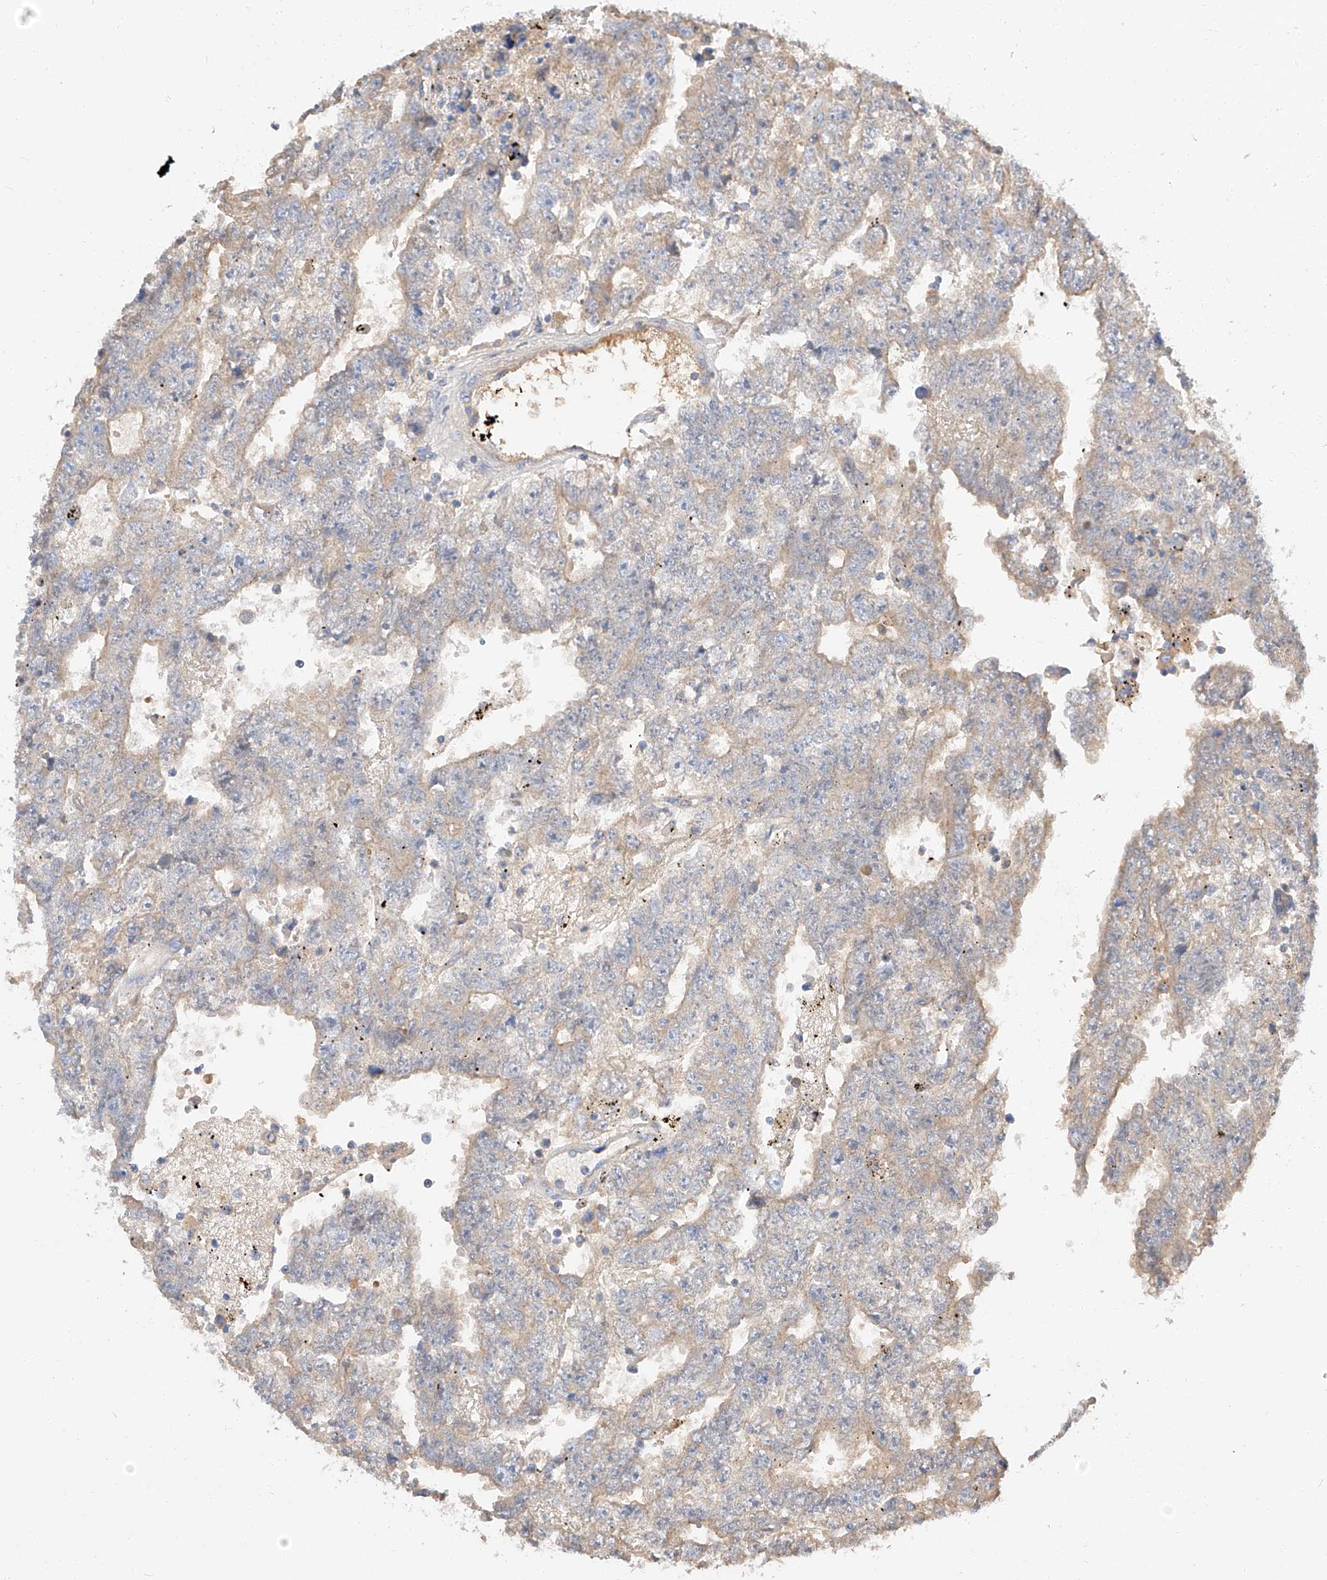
{"staining": {"intensity": "weak", "quantity": "<25%", "location": "cytoplasmic/membranous"}, "tissue": "testis cancer", "cell_type": "Tumor cells", "image_type": "cancer", "snomed": [{"axis": "morphology", "description": "Carcinoma, Embryonal, NOS"}, {"axis": "topography", "description": "Testis"}], "caption": "Image shows no significant protein expression in tumor cells of testis cancer (embryonal carcinoma). (DAB immunohistochemistry (IHC) visualized using brightfield microscopy, high magnification).", "gene": "MAP7", "patient": {"sex": "male", "age": 25}}